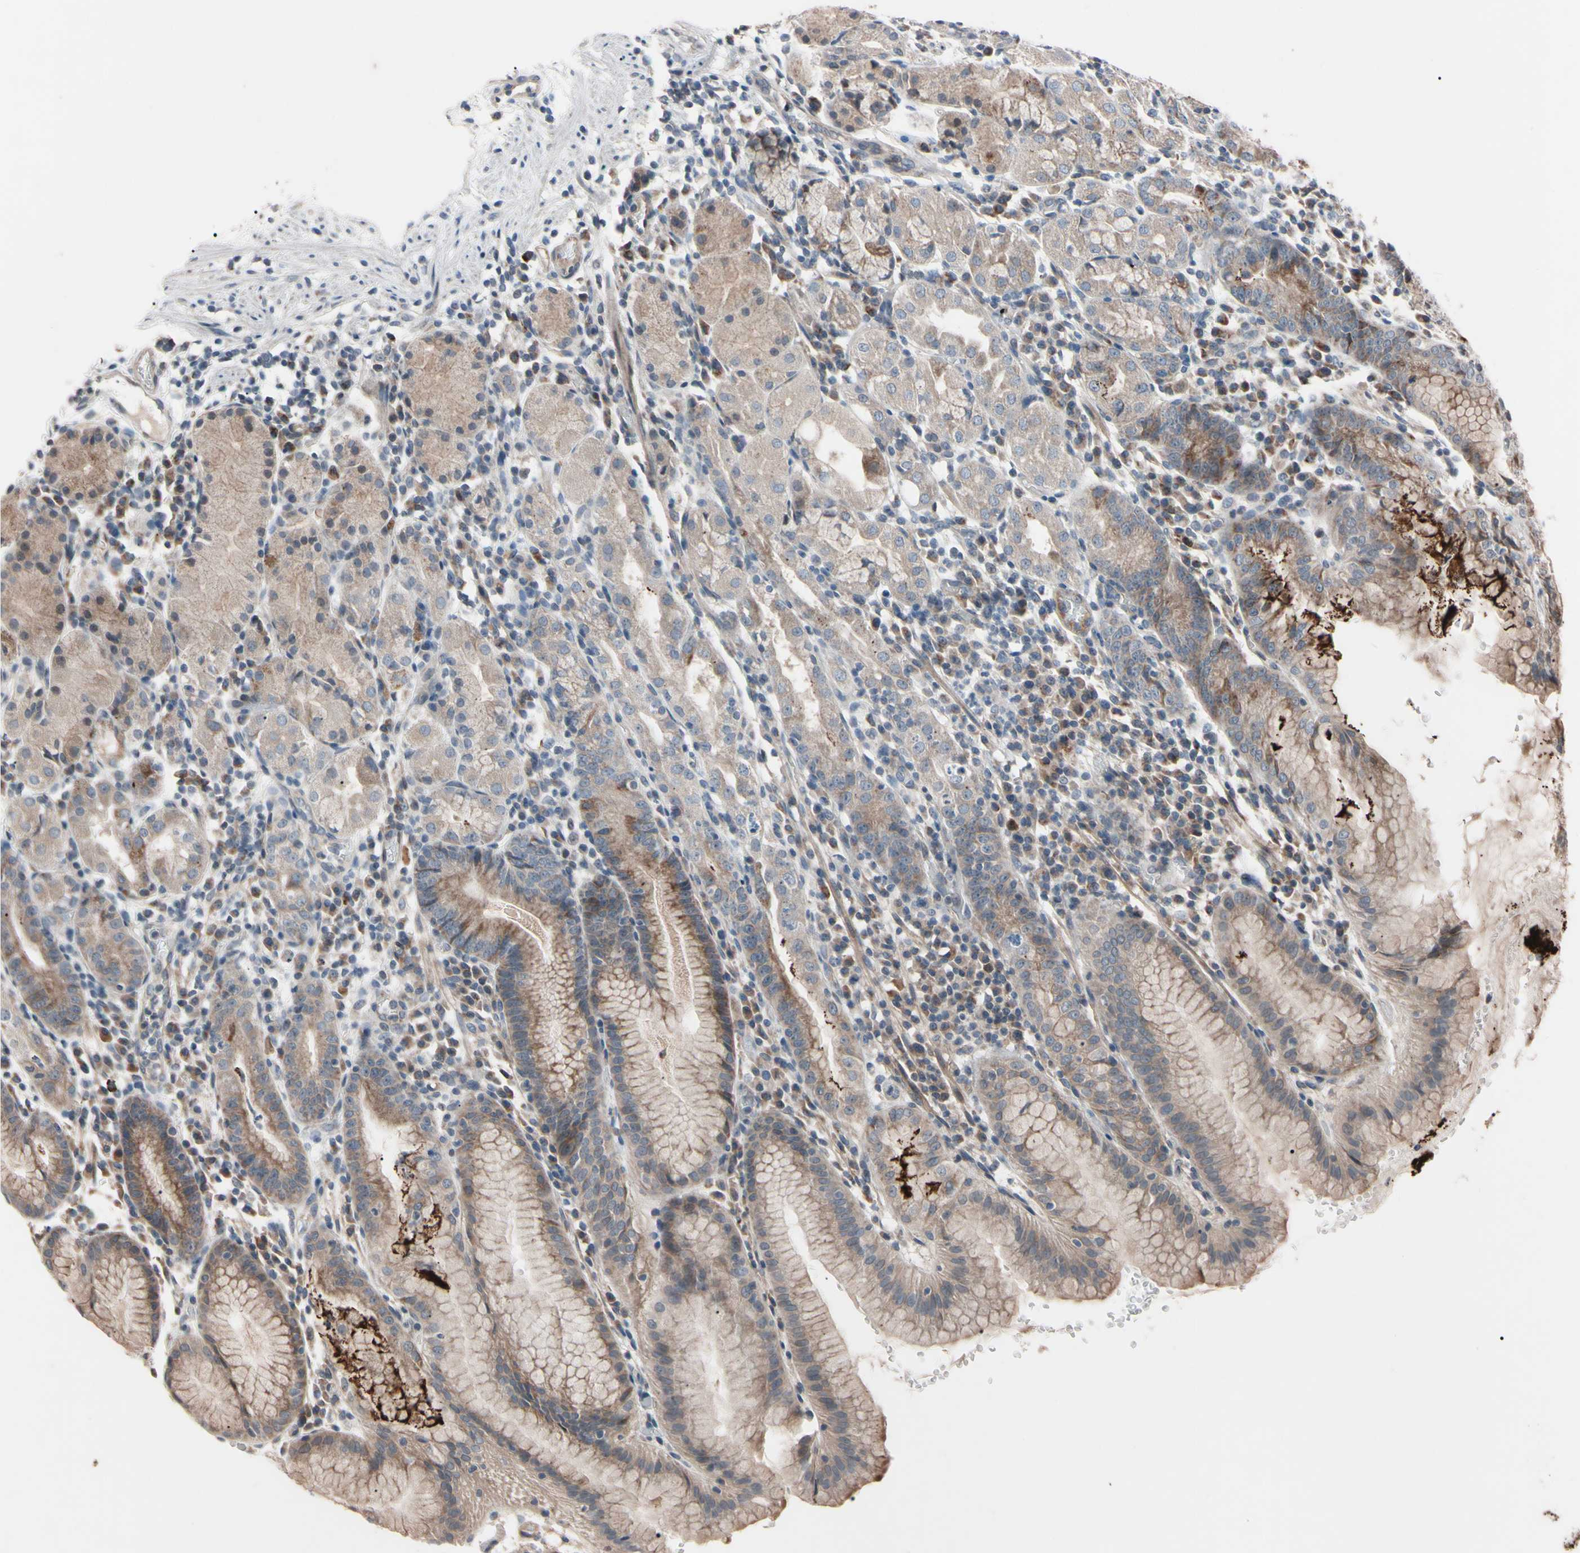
{"staining": {"intensity": "weak", "quantity": ">75%", "location": "cytoplasmic/membranous"}, "tissue": "stomach", "cell_type": "Glandular cells", "image_type": "normal", "snomed": [{"axis": "morphology", "description": "Normal tissue, NOS"}, {"axis": "topography", "description": "Stomach"}, {"axis": "topography", "description": "Stomach, lower"}], "caption": "An immunohistochemistry photomicrograph of normal tissue is shown. Protein staining in brown highlights weak cytoplasmic/membranous positivity in stomach within glandular cells. (Brightfield microscopy of DAB IHC at high magnification).", "gene": "TNFRSF1A", "patient": {"sex": "female", "age": 75}}